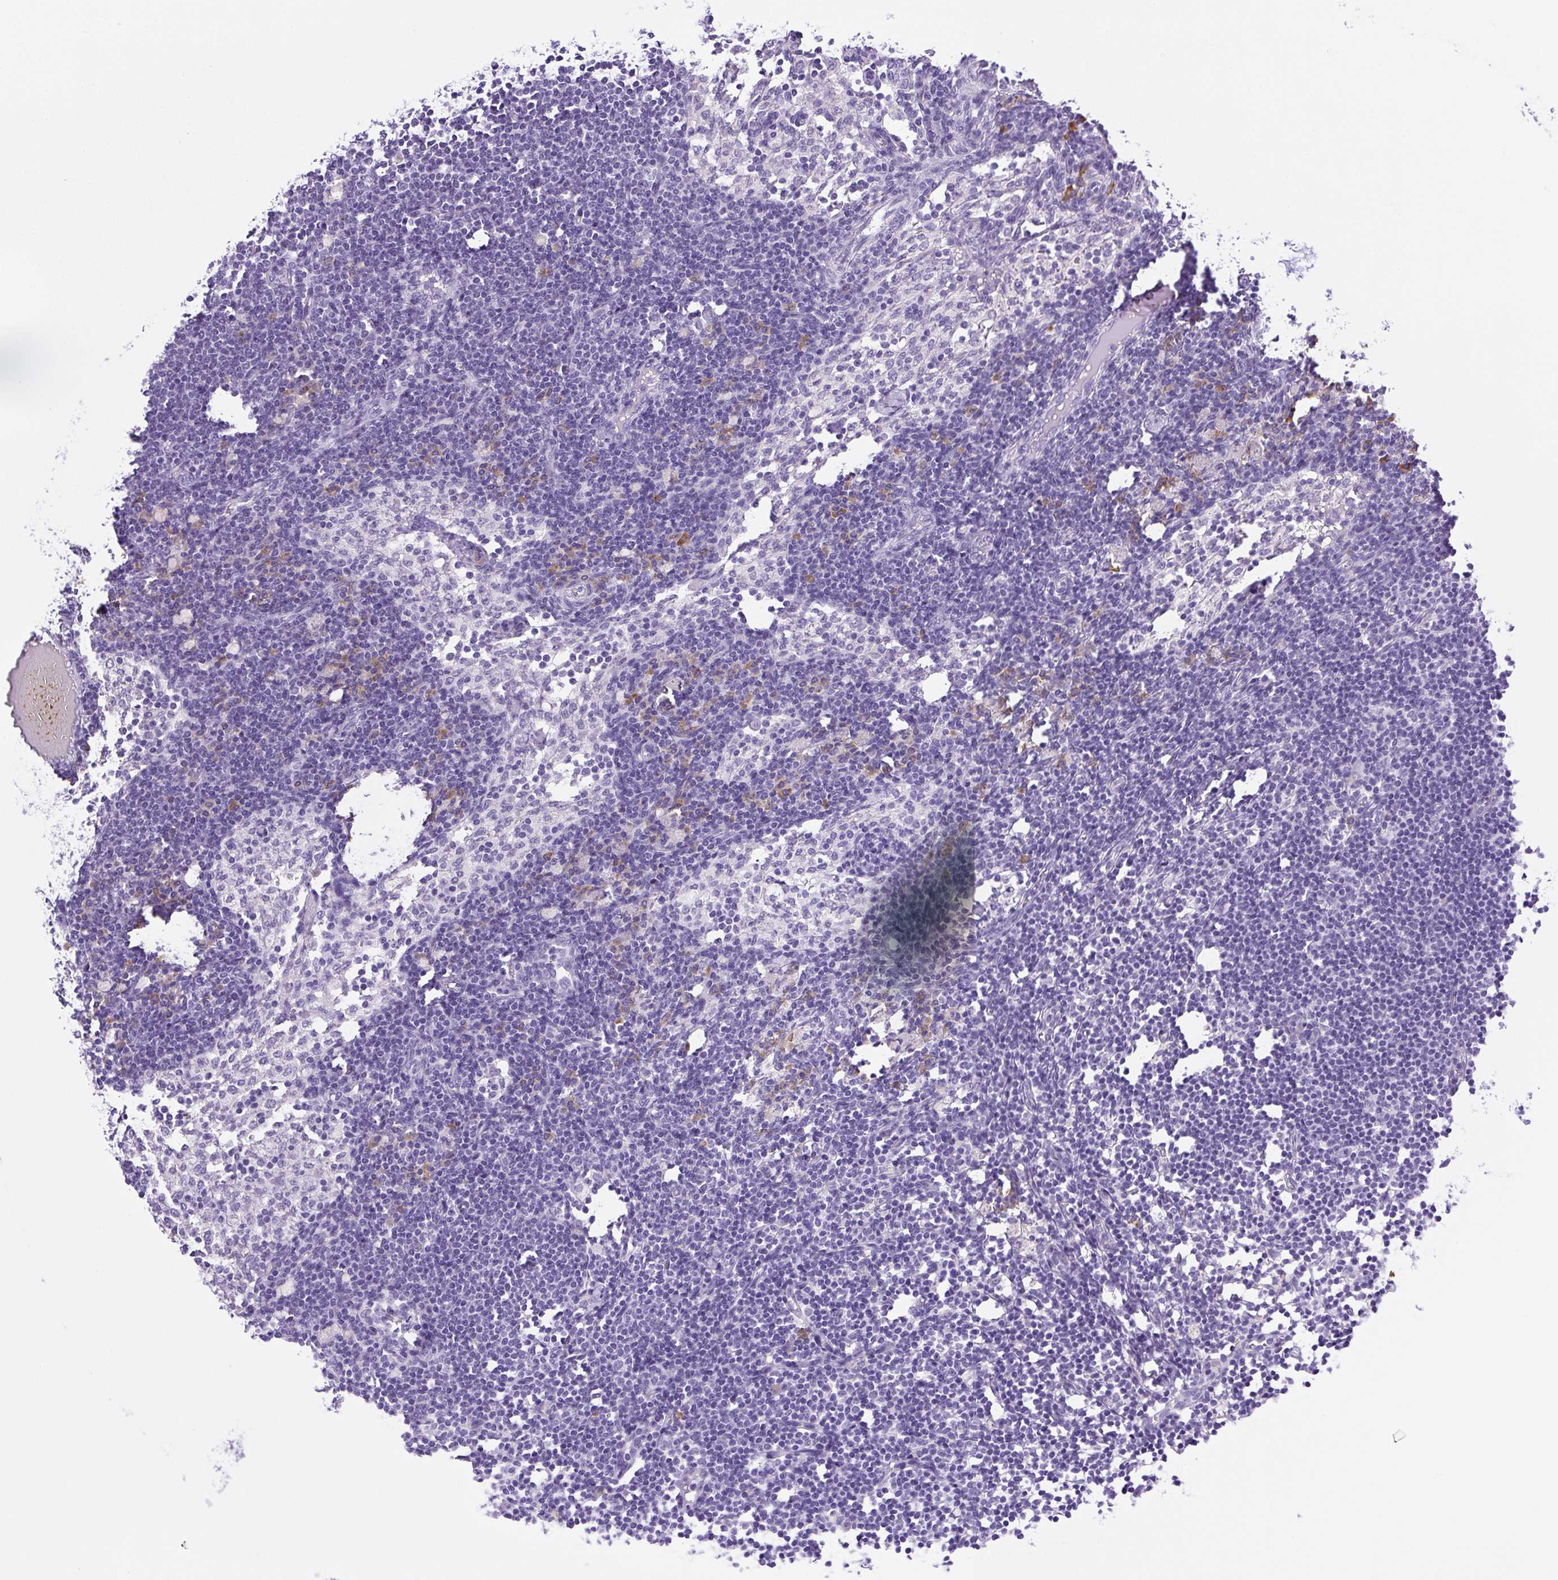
{"staining": {"intensity": "negative", "quantity": "none", "location": "none"}, "tissue": "lymph node", "cell_type": "Germinal center cells", "image_type": "normal", "snomed": [{"axis": "morphology", "description": "Normal tissue, NOS"}, {"axis": "topography", "description": "Lymph node"}], "caption": "High magnification brightfield microscopy of benign lymph node stained with DAB (3,3'-diaminobenzidine) (brown) and counterstained with hematoxylin (blue): germinal center cells show no significant positivity. (DAB (3,3'-diaminobenzidine) immunohistochemistry with hematoxylin counter stain).", "gene": "SYBU", "patient": {"sex": "male", "age": 49}}